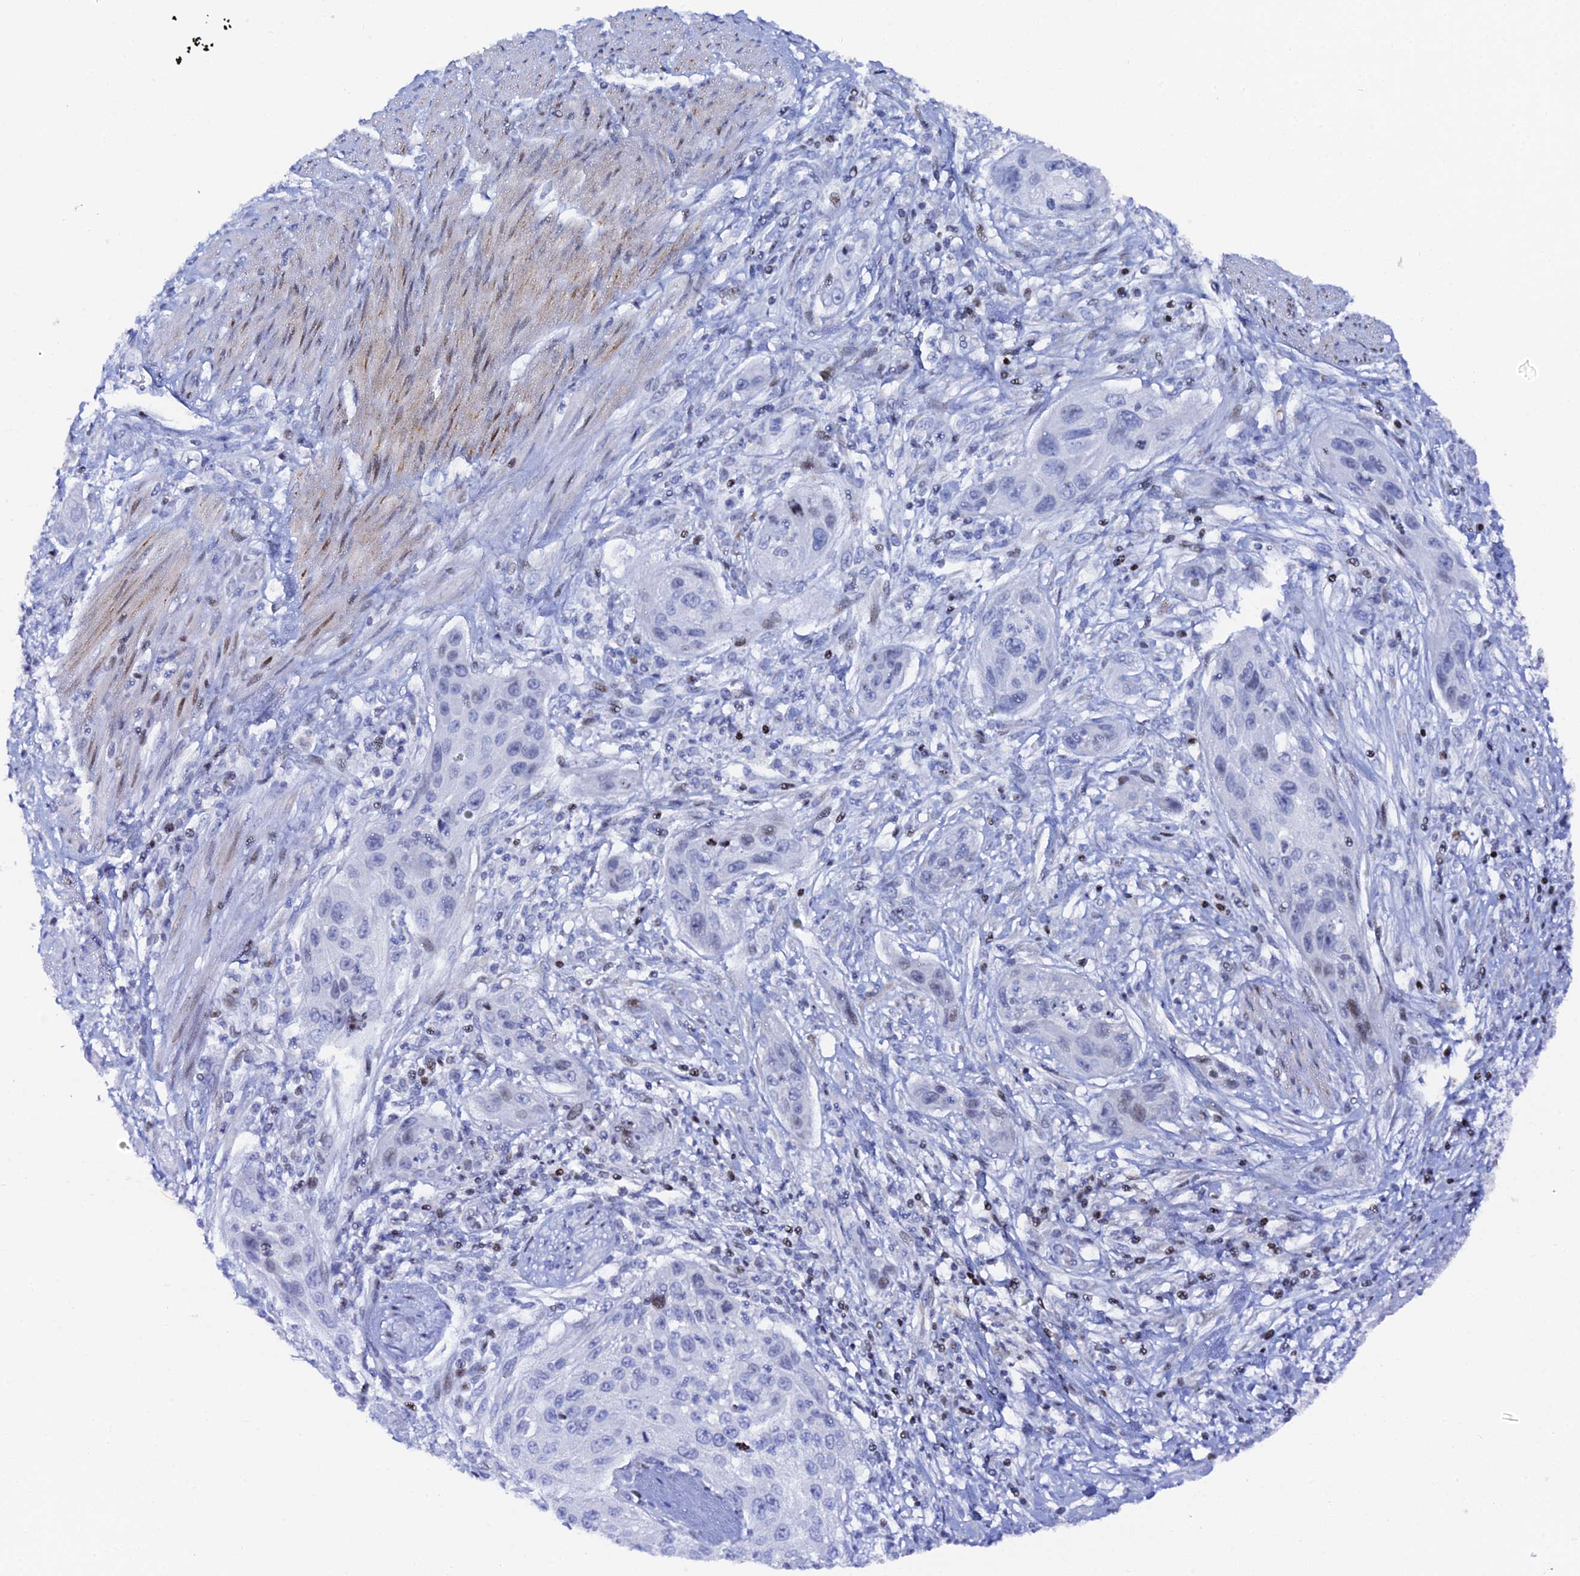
{"staining": {"intensity": "moderate", "quantity": "<25%", "location": "nuclear"}, "tissue": "cervical cancer", "cell_type": "Tumor cells", "image_type": "cancer", "snomed": [{"axis": "morphology", "description": "Squamous cell carcinoma, NOS"}, {"axis": "topography", "description": "Cervix"}], "caption": "An immunohistochemistry (IHC) image of neoplastic tissue is shown. Protein staining in brown shows moderate nuclear positivity in cervical cancer (squamous cell carcinoma) within tumor cells. Nuclei are stained in blue.", "gene": "MYNN", "patient": {"sex": "female", "age": 42}}